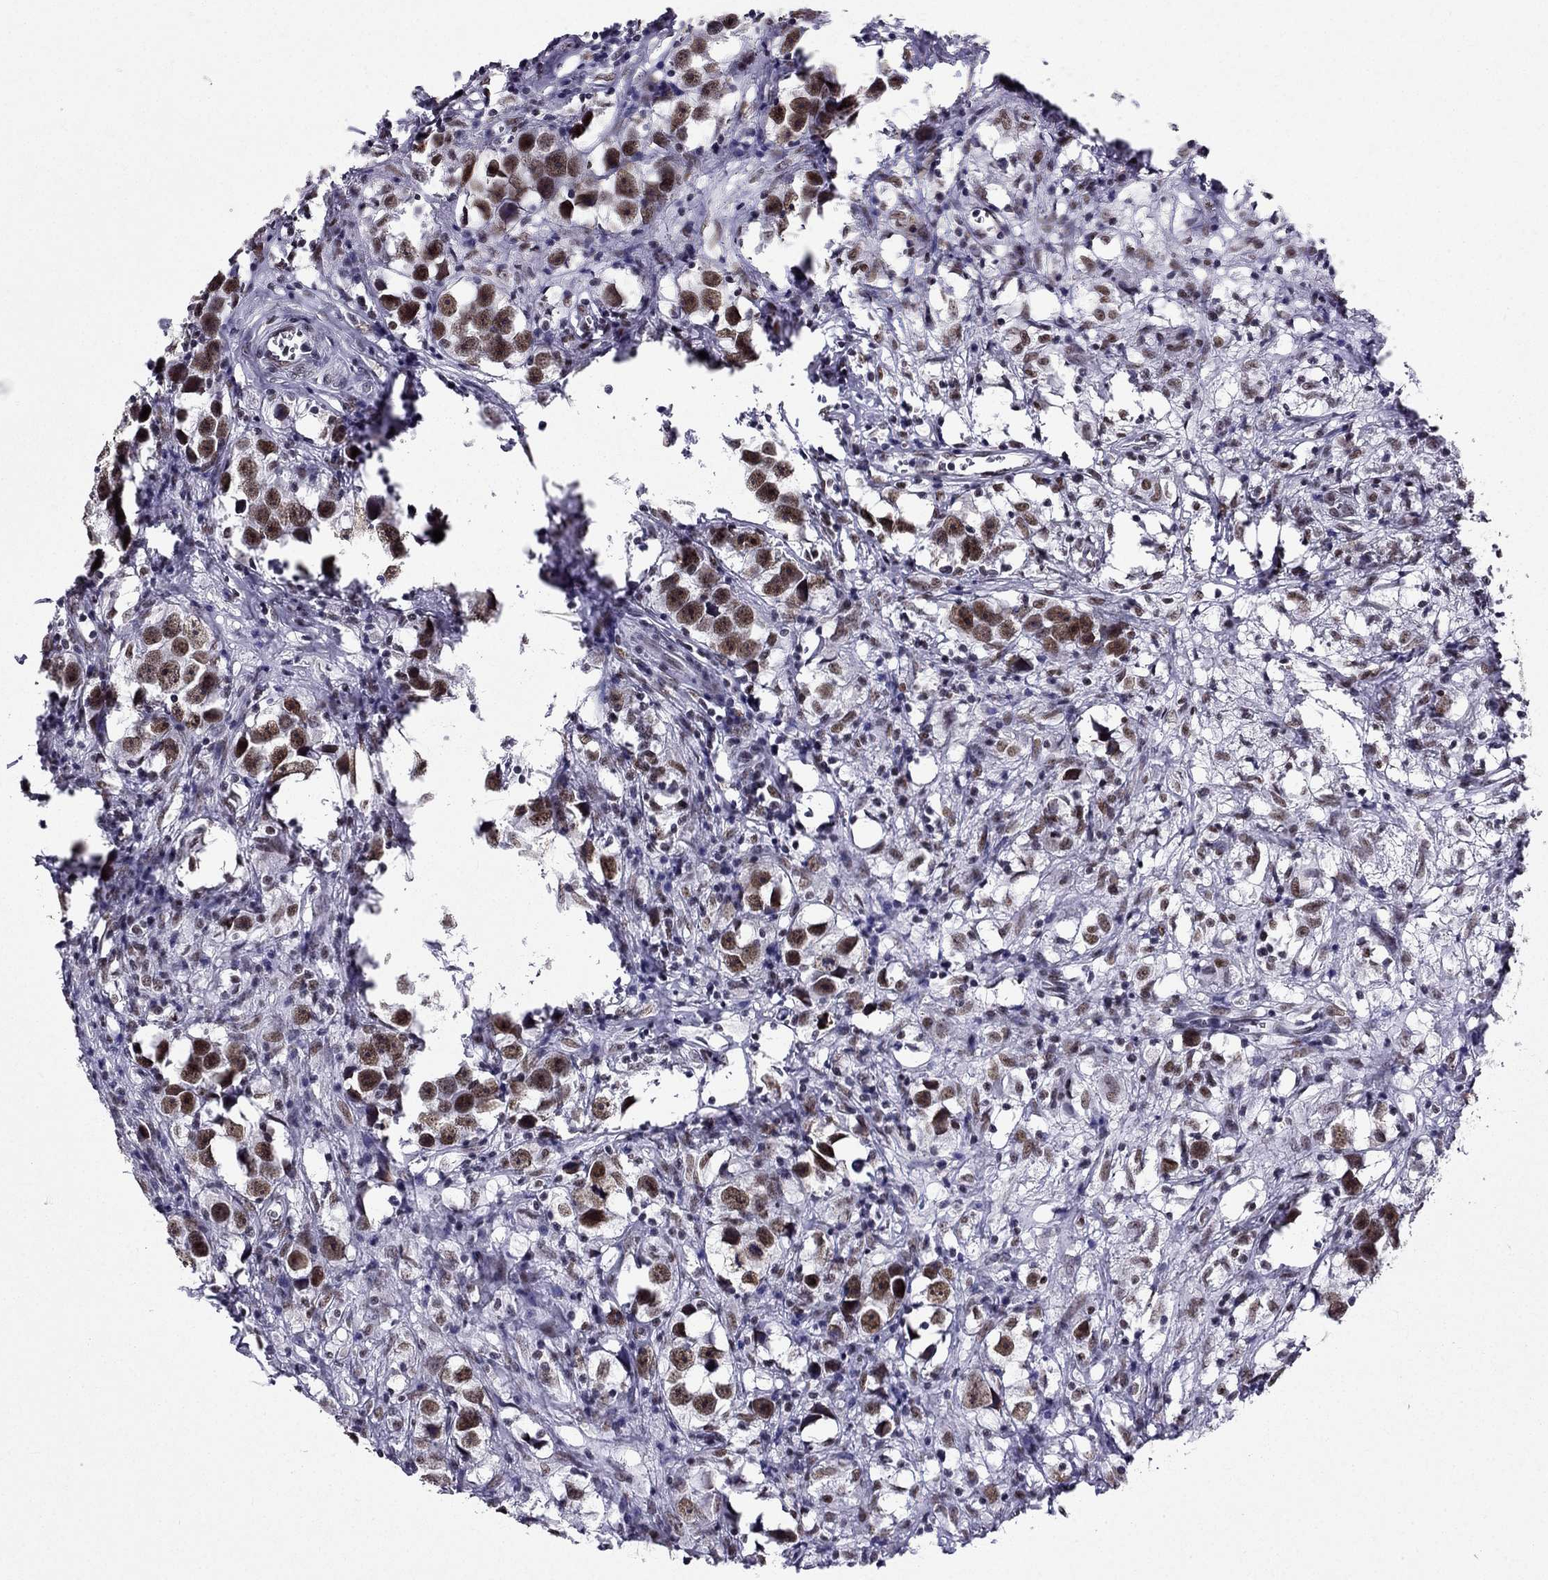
{"staining": {"intensity": "moderate", "quantity": ">75%", "location": "nuclear"}, "tissue": "testis cancer", "cell_type": "Tumor cells", "image_type": "cancer", "snomed": [{"axis": "morphology", "description": "Seminoma, NOS"}, {"axis": "topography", "description": "Testis"}], "caption": "A brown stain labels moderate nuclear staining of a protein in human testis cancer tumor cells.", "gene": "ZNF420", "patient": {"sex": "male", "age": 49}}